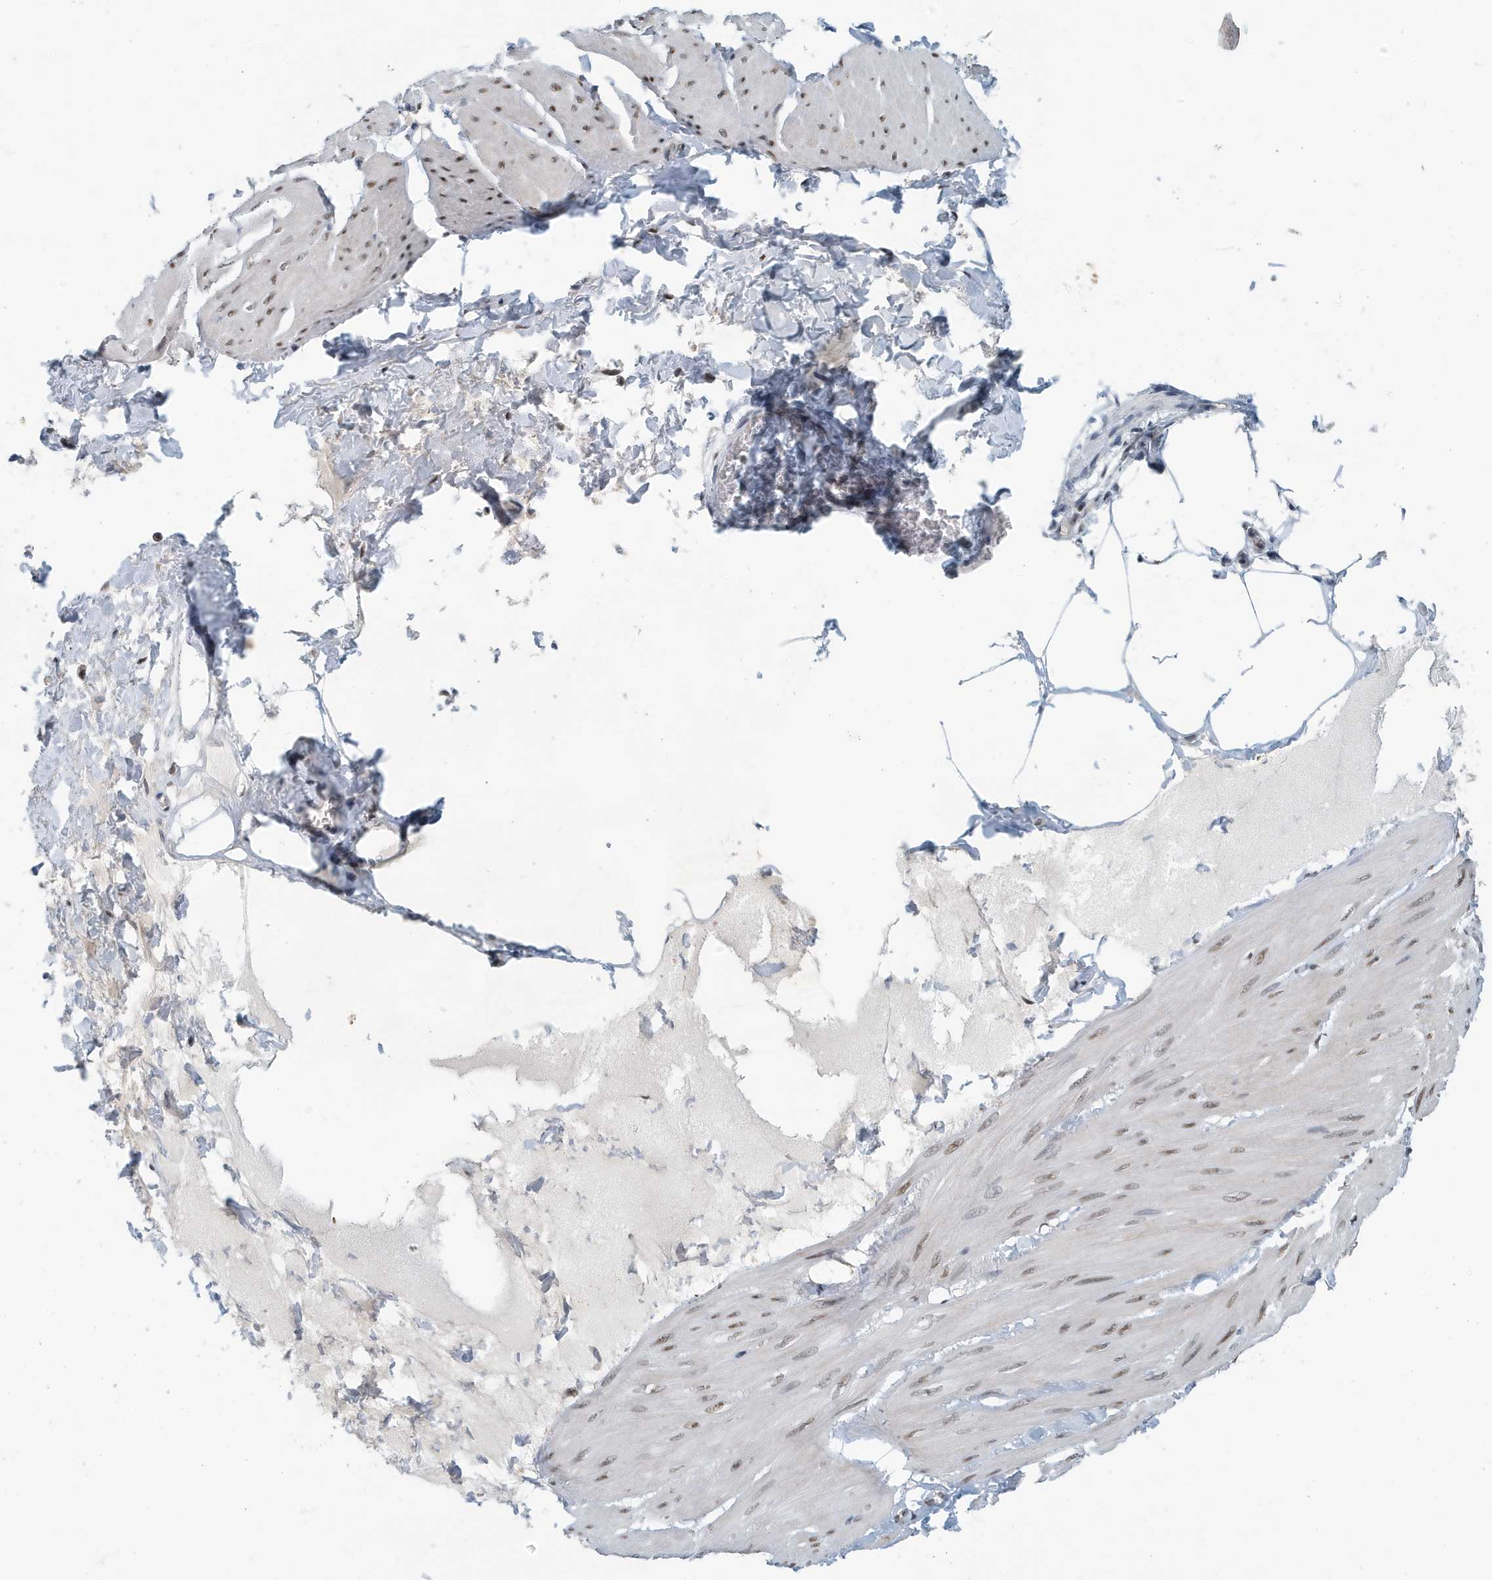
{"staining": {"intensity": "weak", "quantity": ">75%", "location": "nuclear"}, "tissue": "smooth muscle", "cell_type": "Smooth muscle cells", "image_type": "normal", "snomed": [{"axis": "morphology", "description": "Urothelial carcinoma, High grade"}, {"axis": "topography", "description": "Urinary bladder"}], "caption": "The immunohistochemical stain shows weak nuclear positivity in smooth muscle cells of unremarkable smooth muscle.", "gene": "KIF15", "patient": {"sex": "male", "age": 46}}